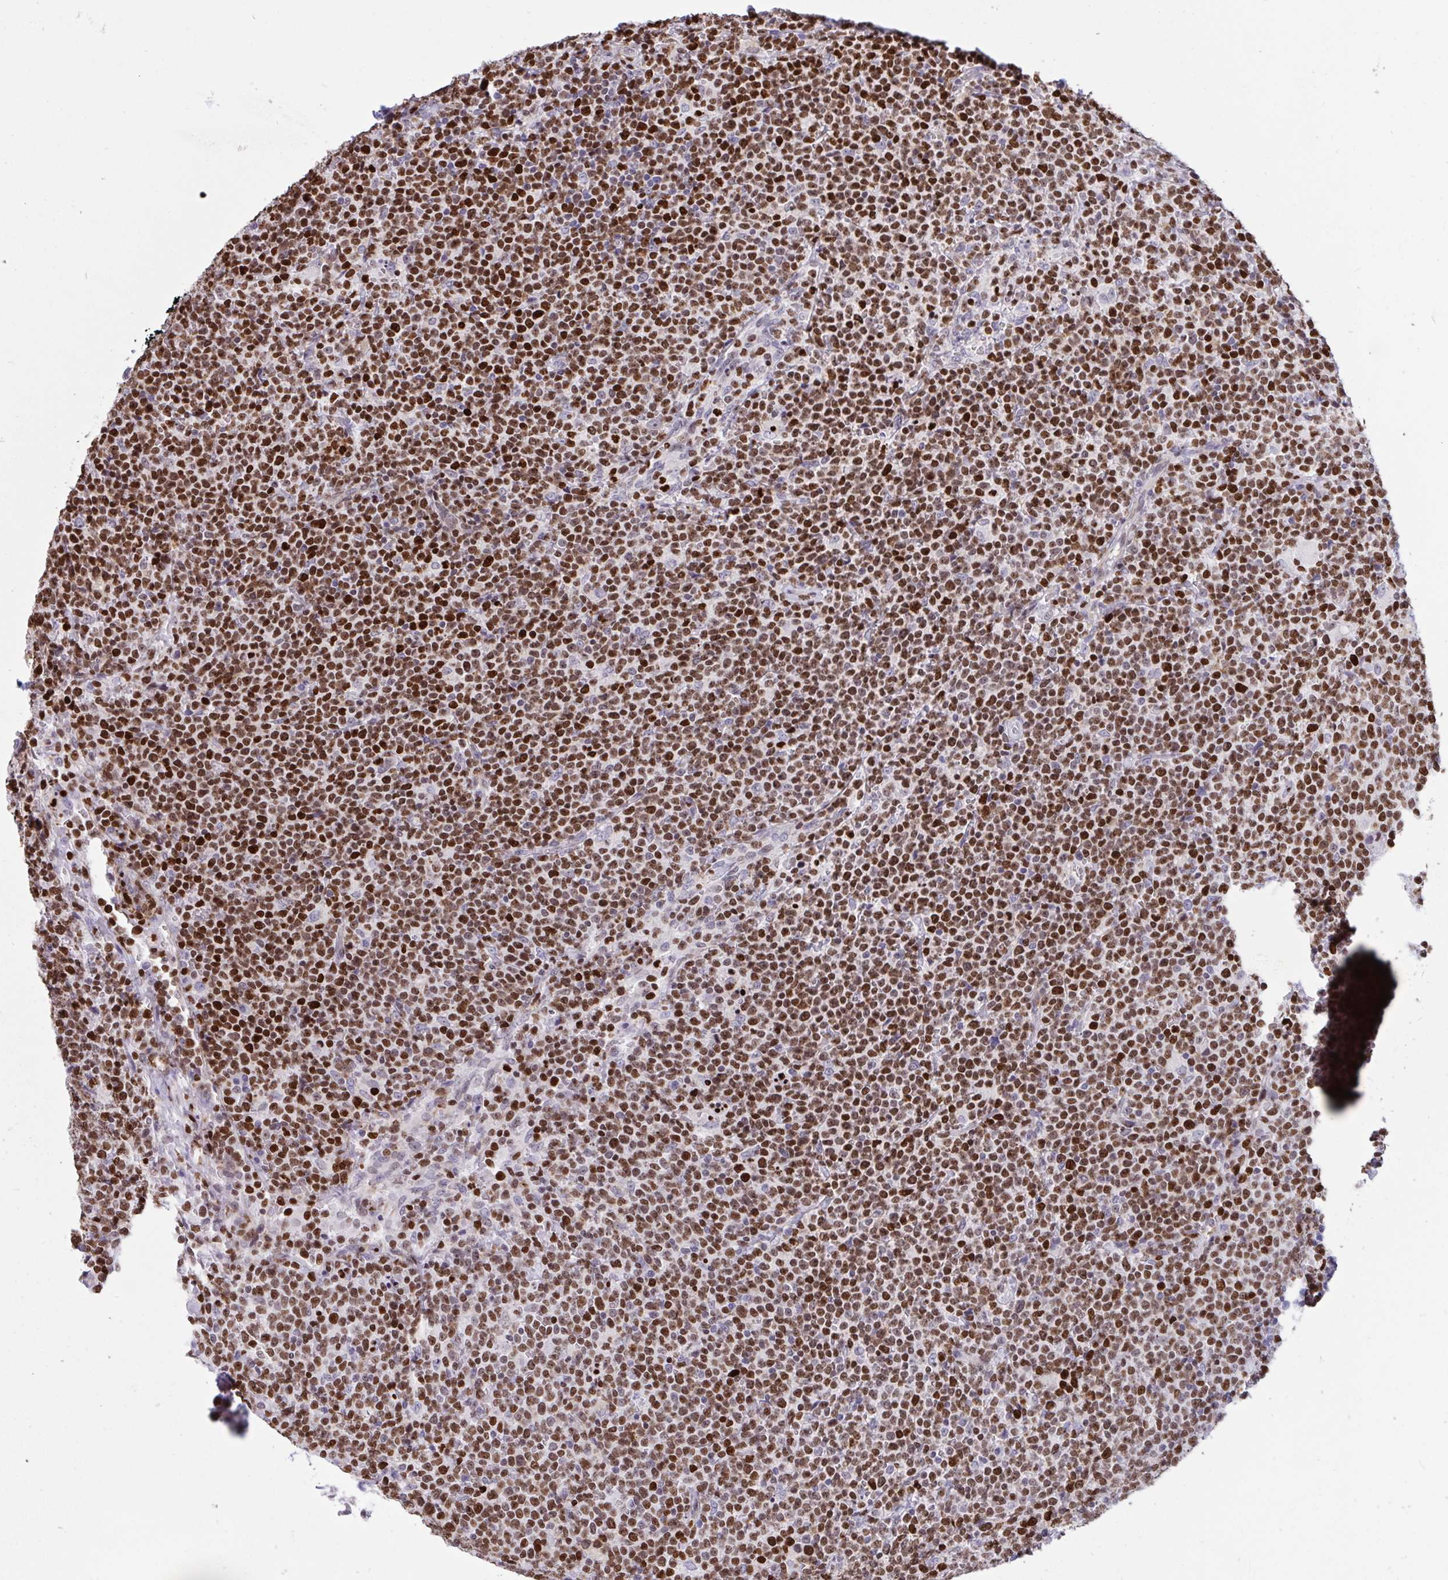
{"staining": {"intensity": "strong", "quantity": ">75%", "location": "nuclear"}, "tissue": "lymphoma", "cell_type": "Tumor cells", "image_type": "cancer", "snomed": [{"axis": "morphology", "description": "Malignant lymphoma, non-Hodgkin's type, High grade"}, {"axis": "topography", "description": "Lymph node"}], "caption": "A brown stain highlights strong nuclear expression of a protein in lymphoma tumor cells. The staining is performed using DAB brown chromogen to label protein expression. The nuclei are counter-stained blue using hematoxylin.", "gene": "HMGB2", "patient": {"sex": "male", "age": 61}}